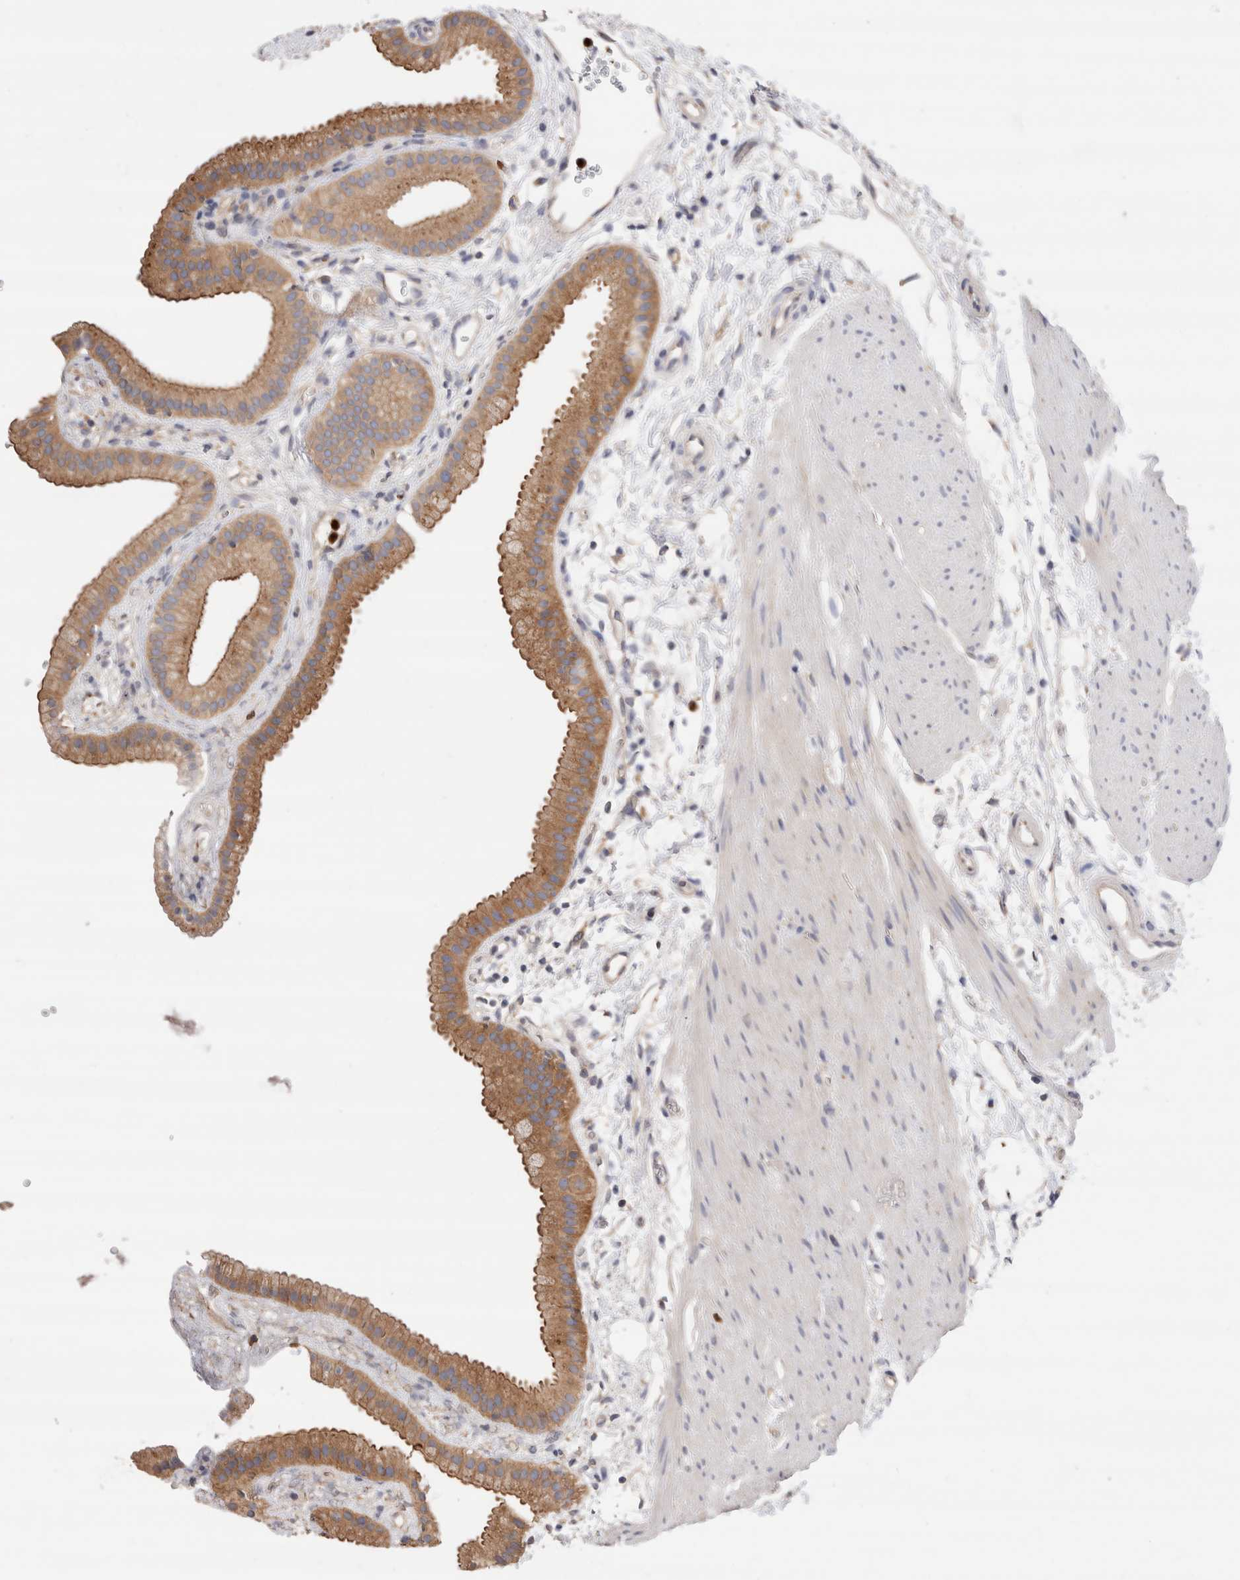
{"staining": {"intensity": "moderate", "quantity": ">75%", "location": "cytoplasmic/membranous"}, "tissue": "gallbladder", "cell_type": "Glandular cells", "image_type": "normal", "snomed": [{"axis": "morphology", "description": "Normal tissue, NOS"}, {"axis": "topography", "description": "Gallbladder"}], "caption": "Glandular cells display moderate cytoplasmic/membranous expression in about >75% of cells in unremarkable gallbladder. (DAB (3,3'-diaminobenzidine) IHC with brightfield microscopy, high magnification).", "gene": "NXT2", "patient": {"sex": "female", "age": 64}}